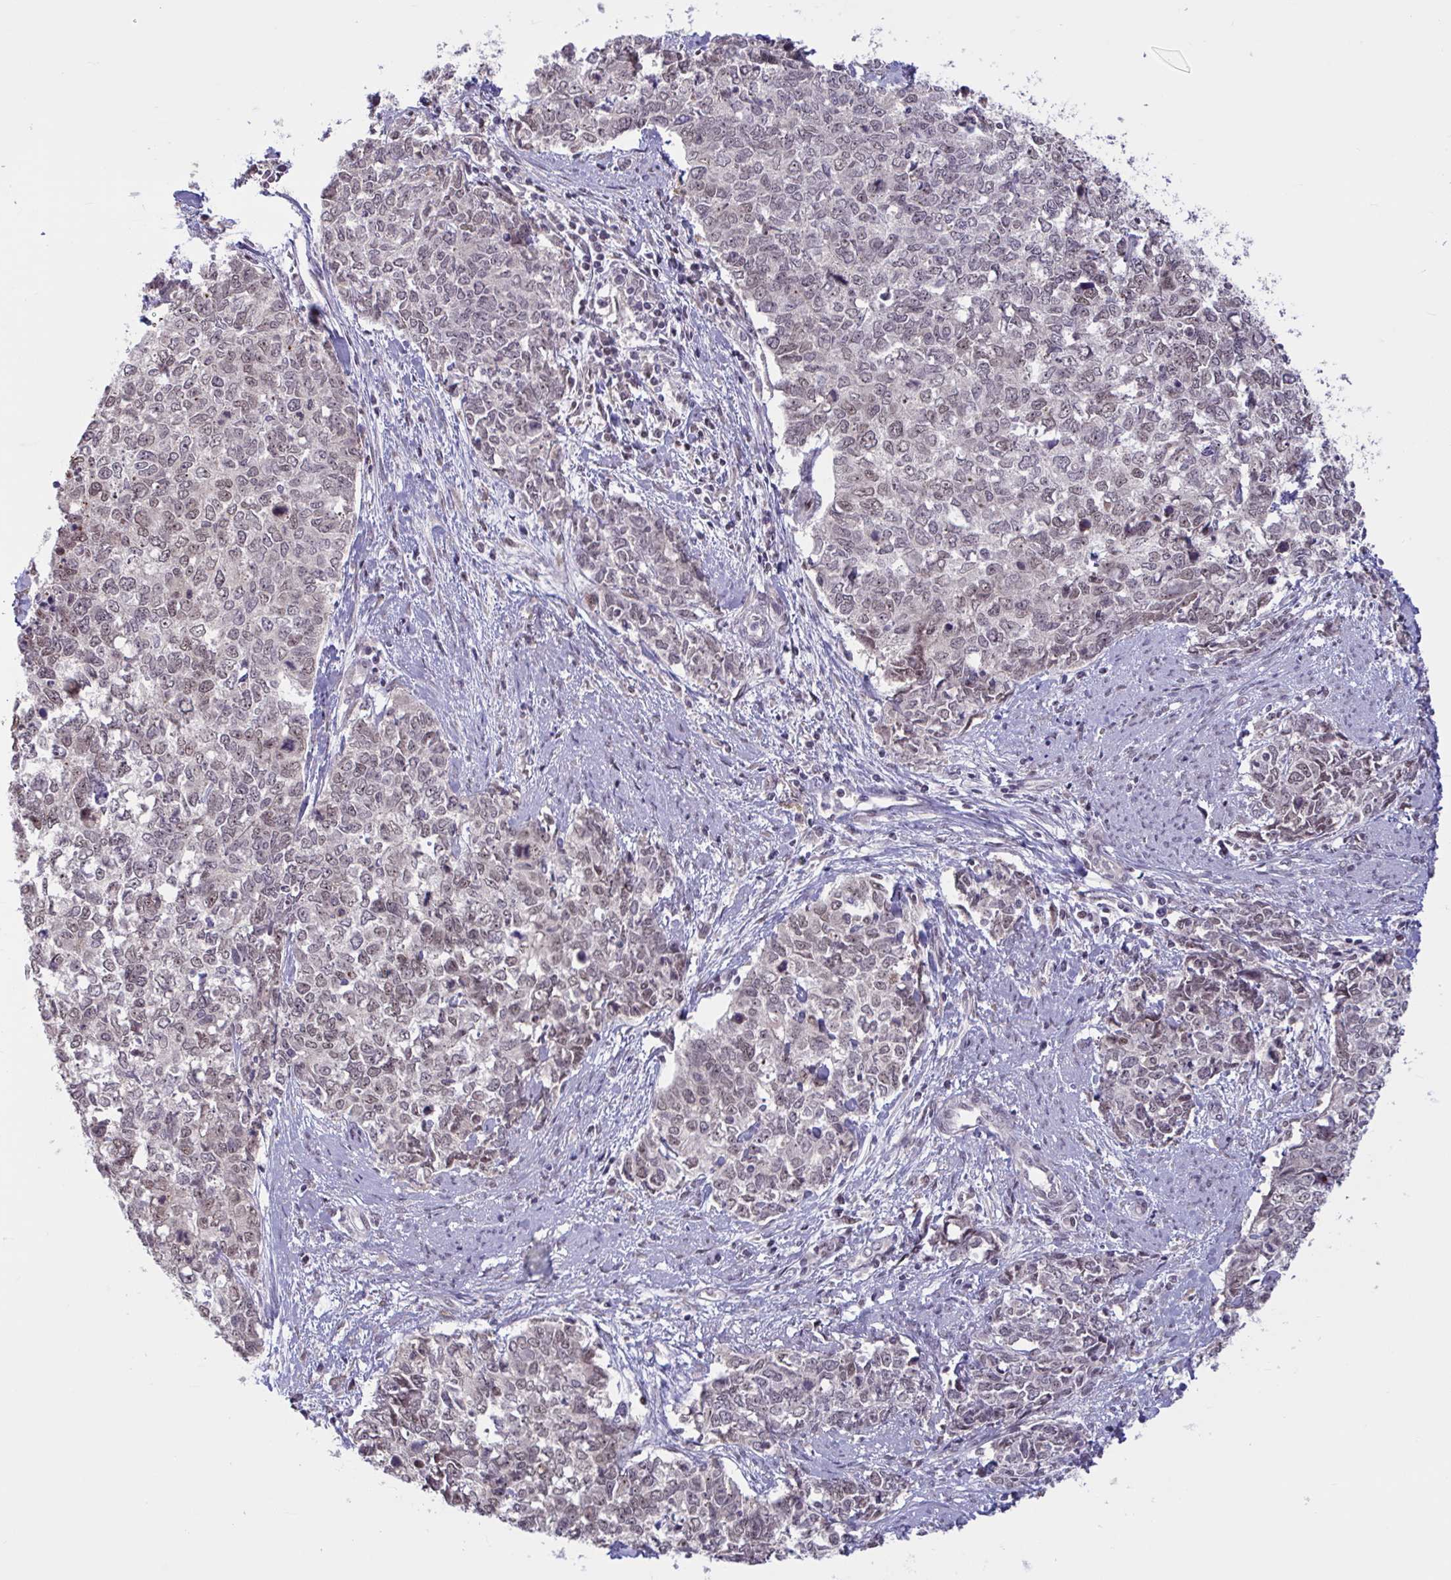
{"staining": {"intensity": "moderate", "quantity": ">75%", "location": "nuclear"}, "tissue": "cervical cancer", "cell_type": "Tumor cells", "image_type": "cancer", "snomed": [{"axis": "morphology", "description": "Adenocarcinoma, NOS"}, {"axis": "topography", "description": "Cervix"}], "caption": "Cervical adenocarcinoma tissue shows moderate nuclear expression in approximately >75% of tumor cells", "gene": "ZNF414", "patient": {"sex": "female", "age": 63}}